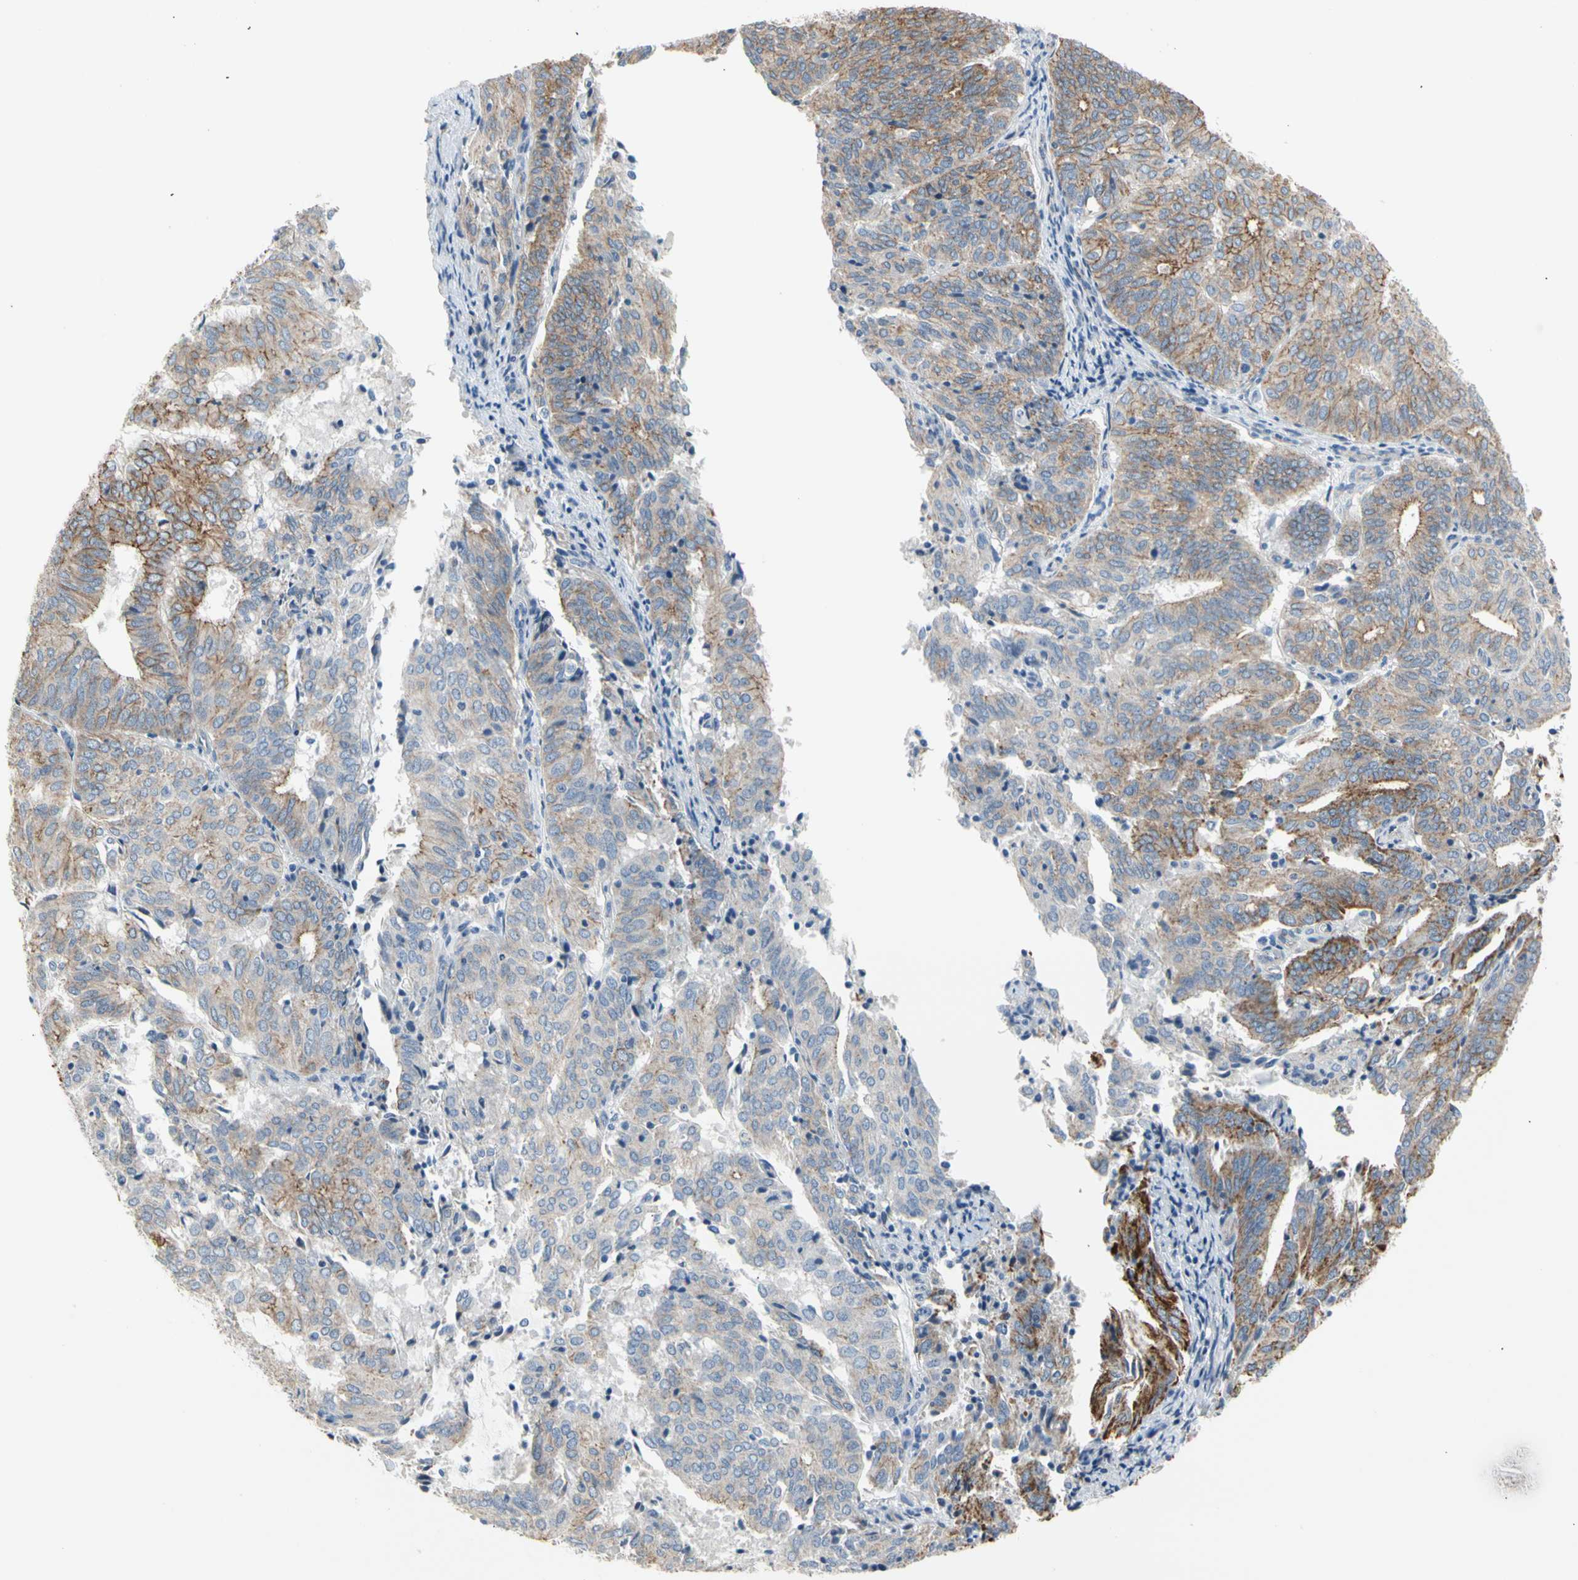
{"staining": {"intensity": "weak", "quantity": "<25%", "location": "cytoplasmic/membranous"}, "tissue": "endometrial cancer", "cell_type": "Tumor cells", "image_type": "cancer", "snomed": [{"axis": "morphology", "description": "Adenocarcinoma, NOS"}, {"axis": "topography", "description": "Uterus"}], "caption": "DAB immunohistochemical staining of human endometrial cancer demonstrates no significant positivity in tumor cells.", "gene": "LGR6", "patient": {"sex": "female", "age": 60}}